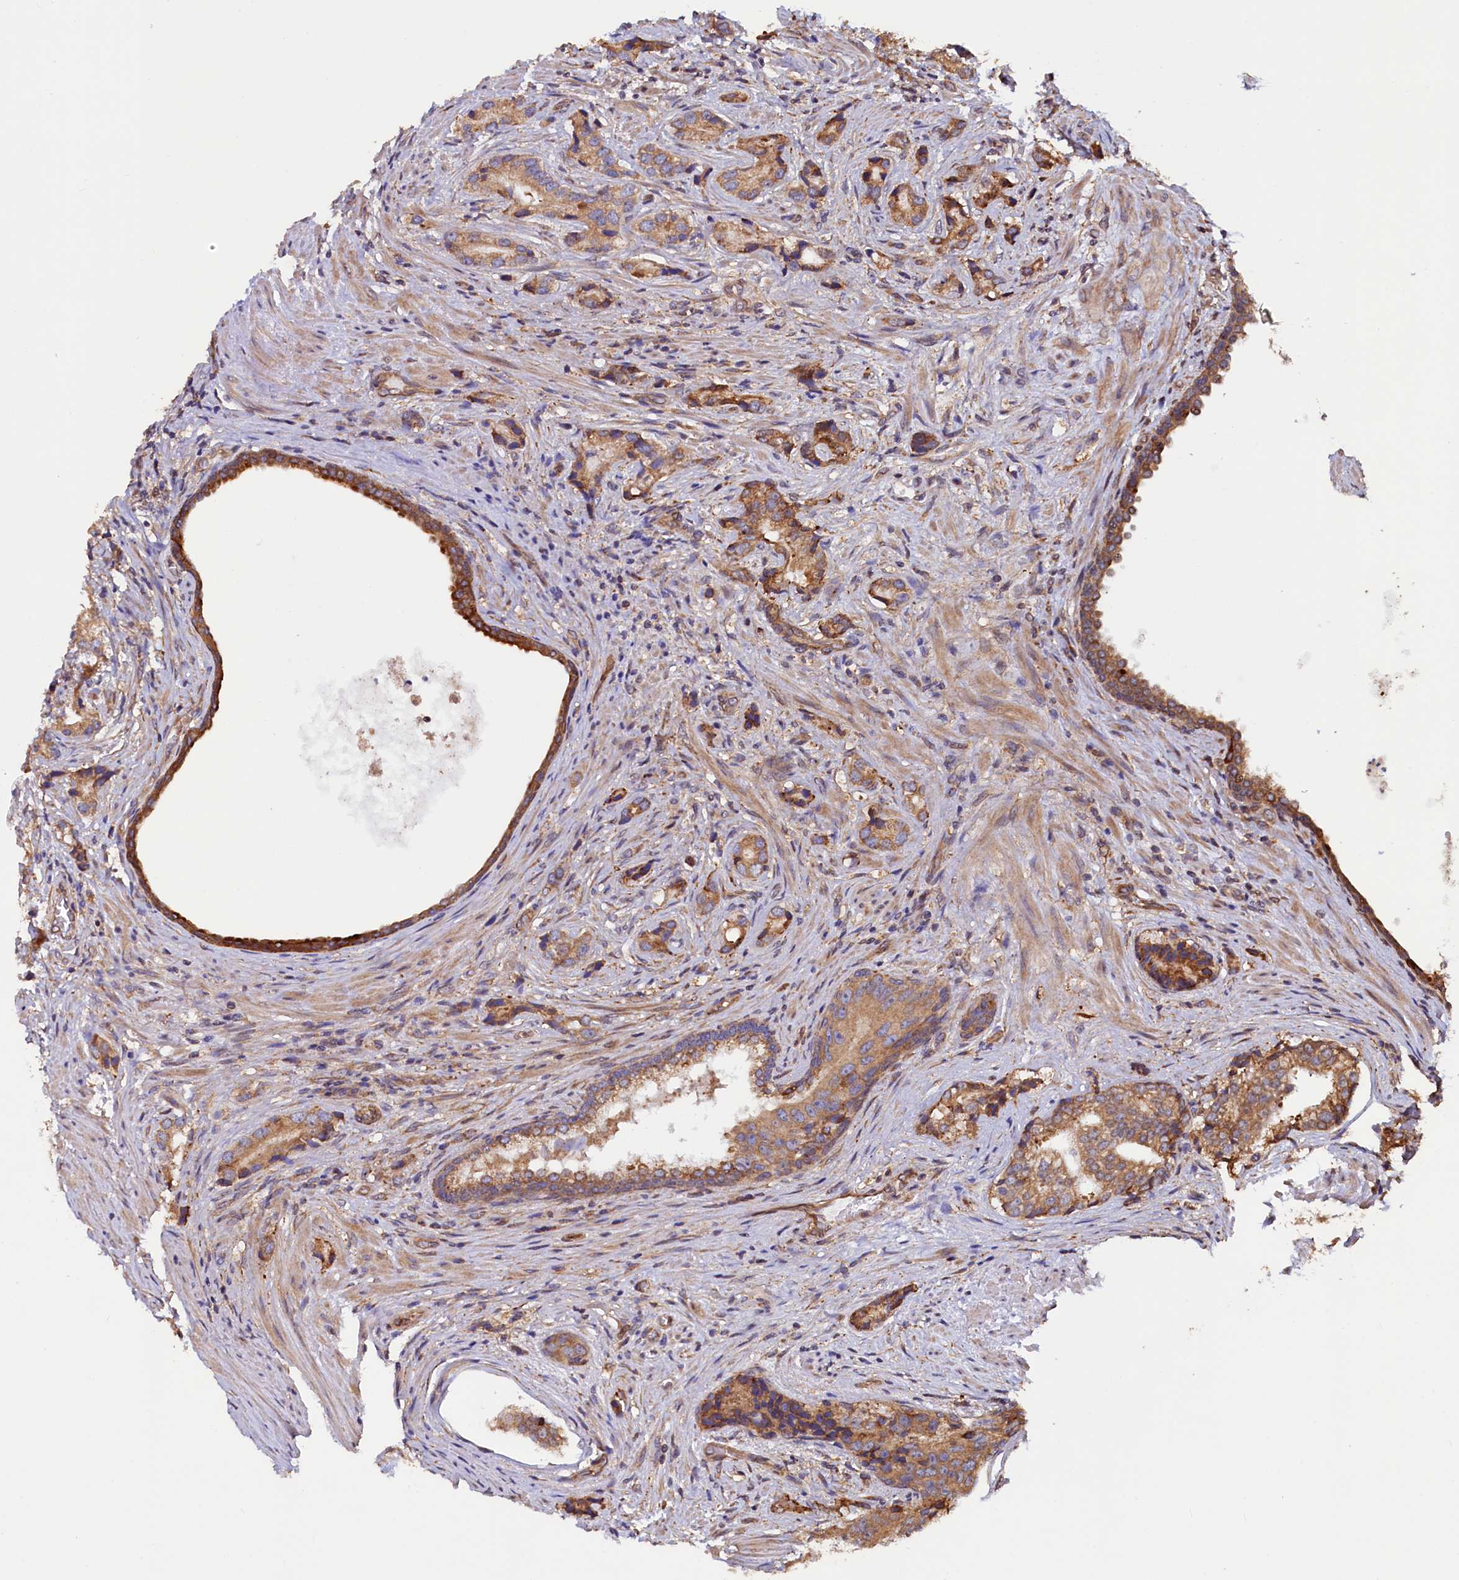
{"staining": {"intensity": "moderate", "quantity": ">75%", "location": "cytoplasmic/membranous"}, "tissue": "prostate cancer", "cell_type": "Tumor cells", "image_type": "cancer", "snomed": [{"axis": "morphology", "description": "Adenocarcinoma, Low grade"}, {"axis": "topography", "description": "Prostate"}], "caption": "Protein analysis of low-grade adenocarcinoma (prostate) tissue displays moderate cytoplasmic/membranous positivity in about >75% of tumor cells.", "gene": "ATXN2L", "patient": {"sex": "male", "age": 71}}